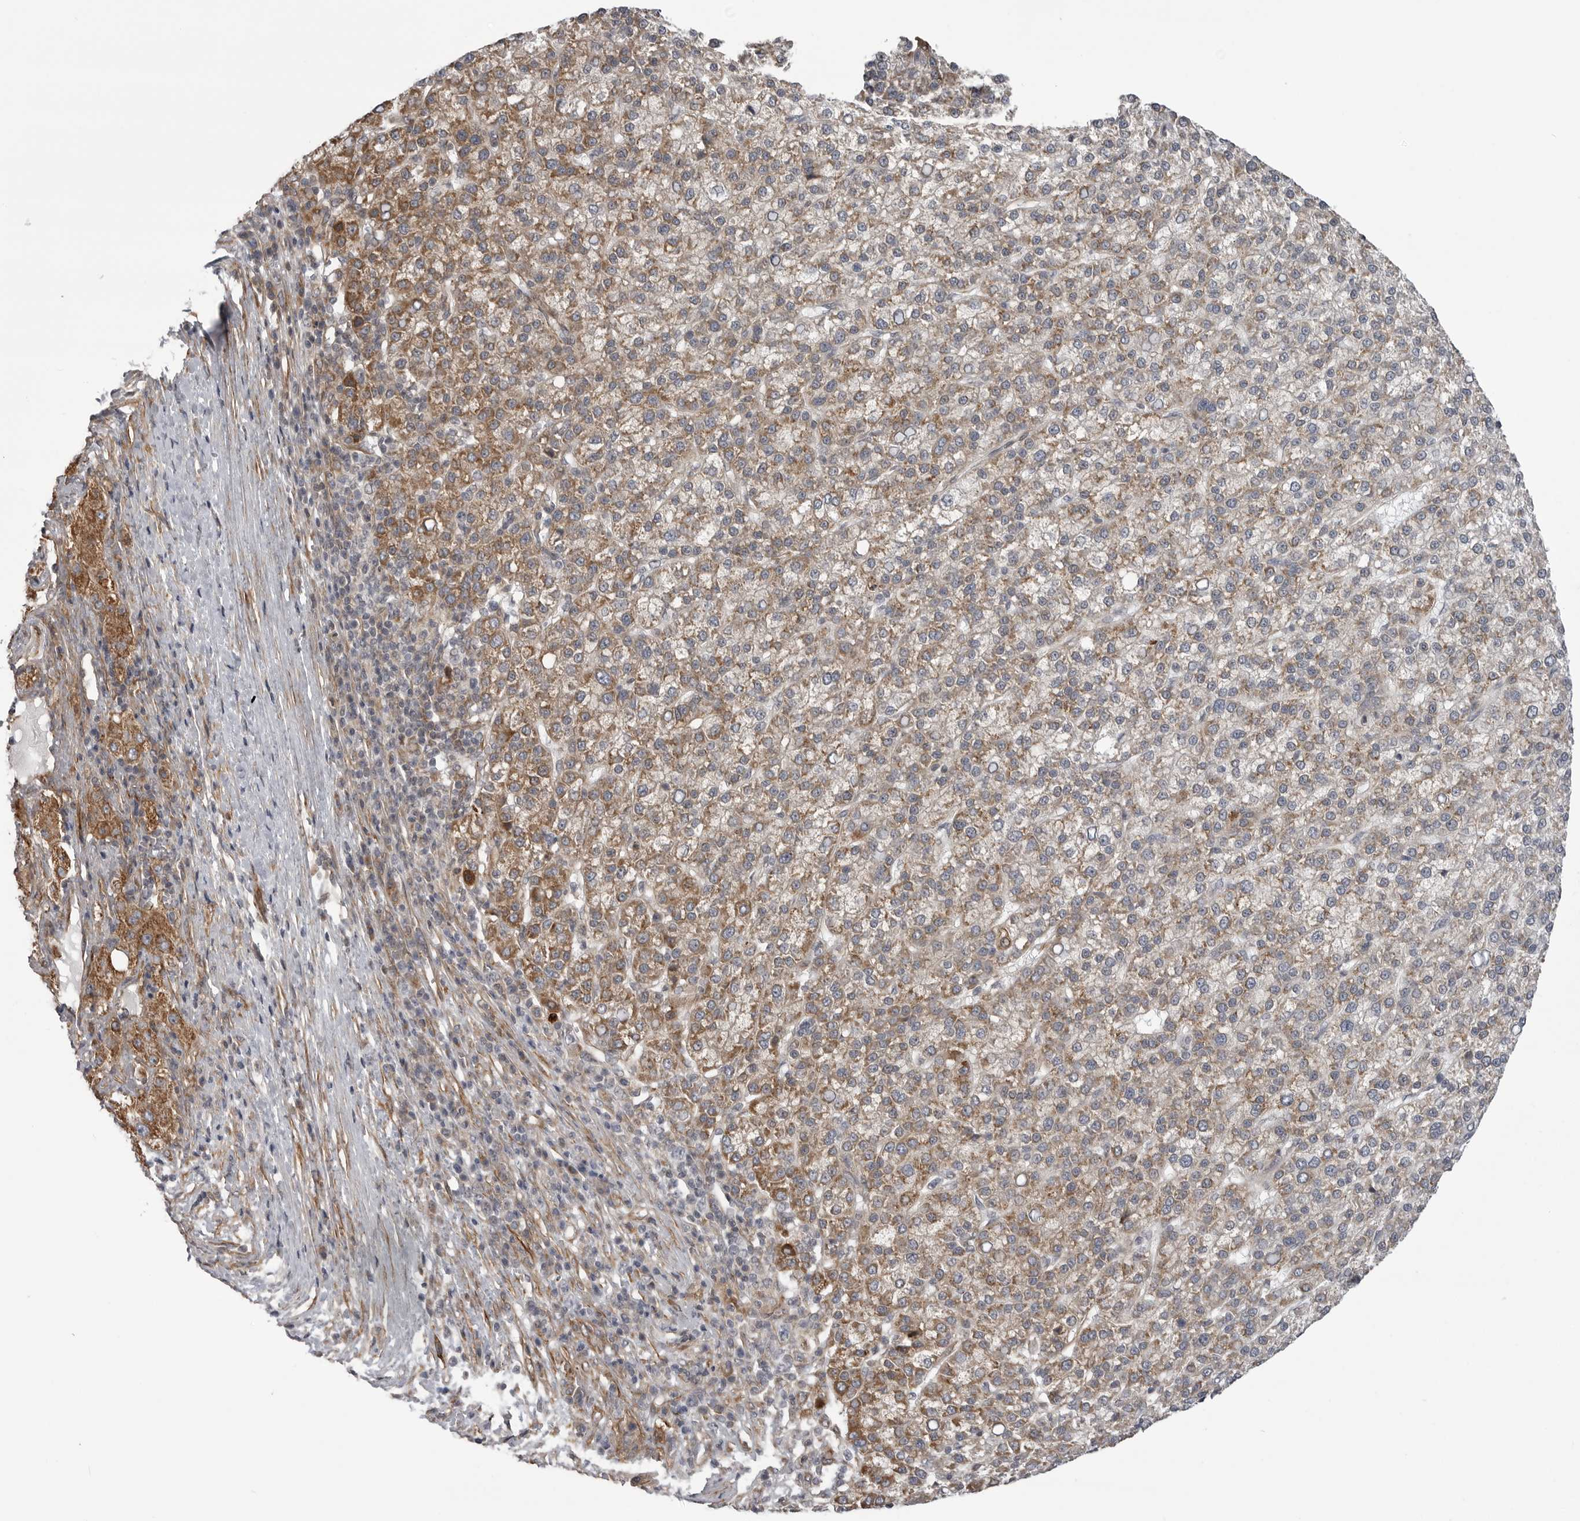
{"staining": {"intensity": "moderate", "quantity": ">75%", "location": "cytoplasmic/membranous"}, "tissue": "liver cancer", "cell_type": "Tumor cells", "image_type": "cancer", "snomed": [{"axis": "morphology", "description": "Carcinoma, Hepatocellular, NOS"}, {"axis": "topography", "description": "Liver"}], "caption": "Human hepatocellular carcinoma (liver) stained with a brown dye exhibits moderate cytoplasmic/membranous positive positivity in about >75% of tumor cells.", "gene": "SCP2", "patient": {"sex": "female", "age": 58}}